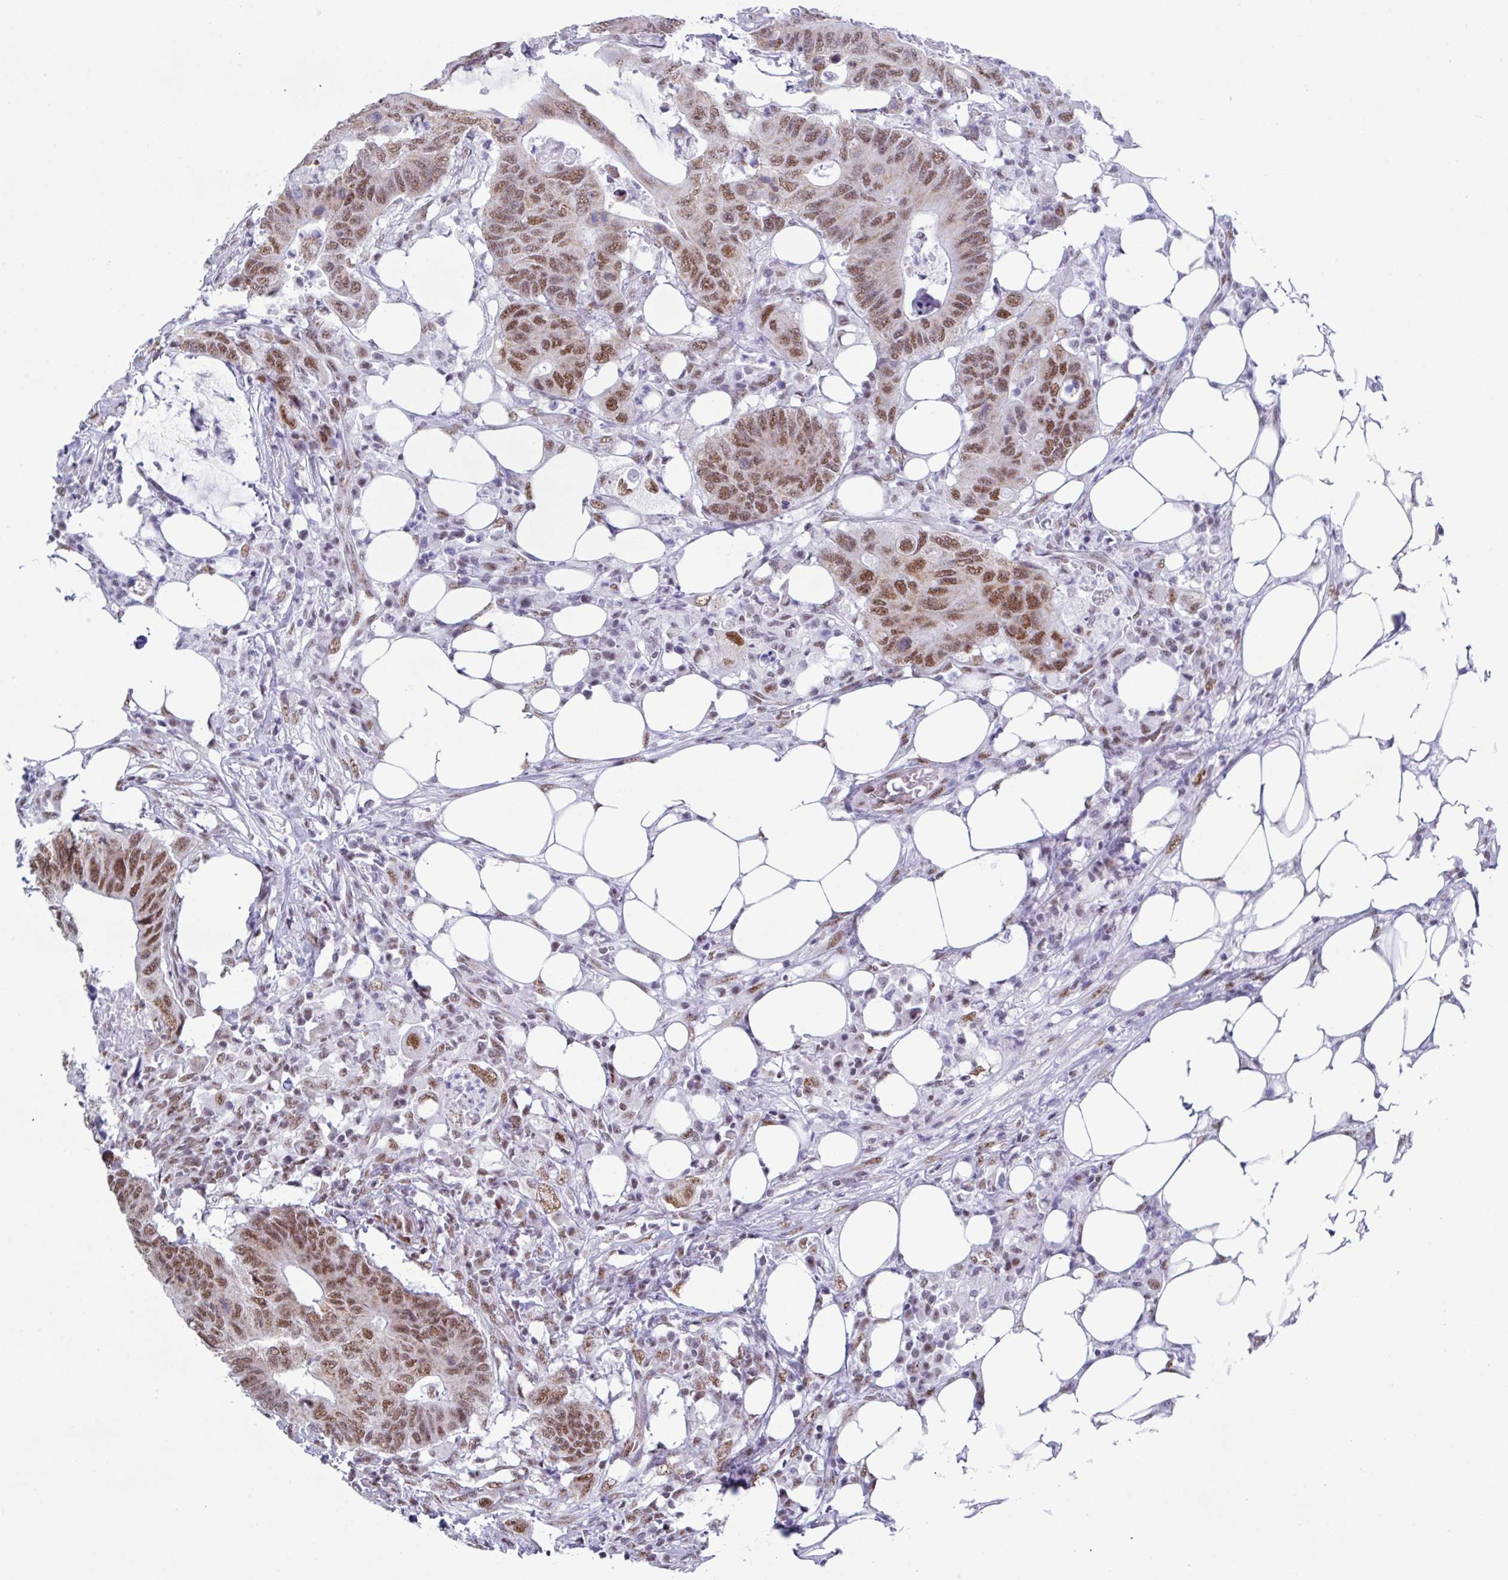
{"staining": {"intensity": "moderate", "quantity": ">75%", "location": "nuclear"}, "tissue": "colorectal cancer", "cell_type": "Tumor cells", "image_type": "cancer", "snomed": [{"axis": "morphology", "description": "Adenocarcinoma, NOS"}, {"axis": "topography", "description": "Colon"}], "caption": "A high-resolution histopathology image shows immunohistochemistry (IHC) staining of colorectal cancer (adenocarcinoma), which demonstrates moderate nuclear expression in about >75% of tumor cells.", "gene": "PUF60", "patient": {"sex": "male", "age": 71}}